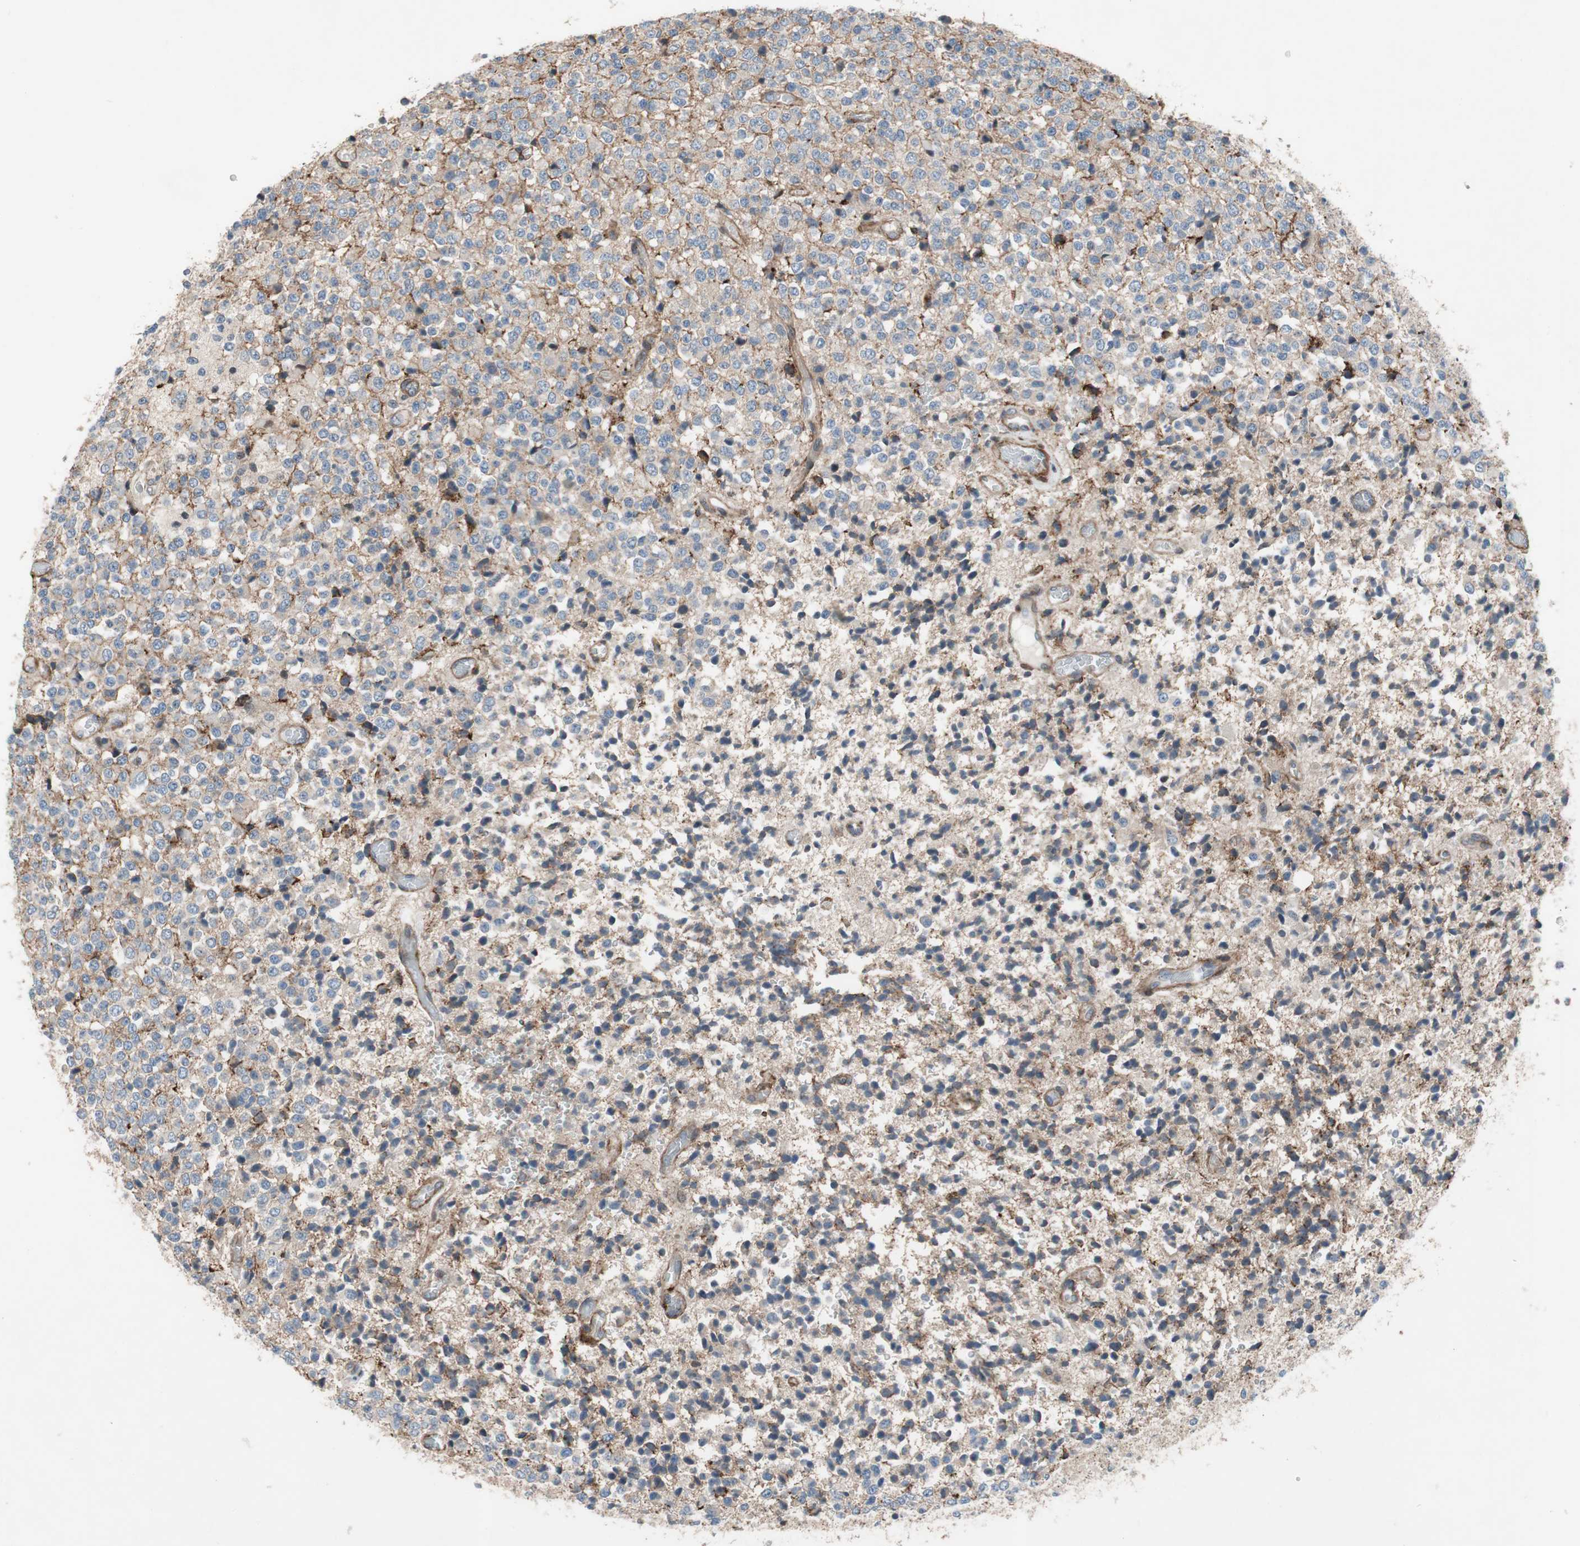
{"staining": {"intensity": "weak", "quantity": "25%-75%", "location": "cytoplasmic/membranous"}, "tissue": "glioma", "cell_type": "Tumor cells", "image_type": "cancer", "snomed": [{"axis": "morphology", "description": "Glioma, malignant, High grade"}, {"axis": "topography", "description": "pancreas cauda"}], "caption": "Immunohistochemical staining of glioma displays weak cytoplasmic/membranous protein expression in approximately 25%-75% of tumor cells. (IHC, brightfield microscopy, high magnification).", "gene": "GRHL1", "patient": {"sex": "male", "age": 60}}